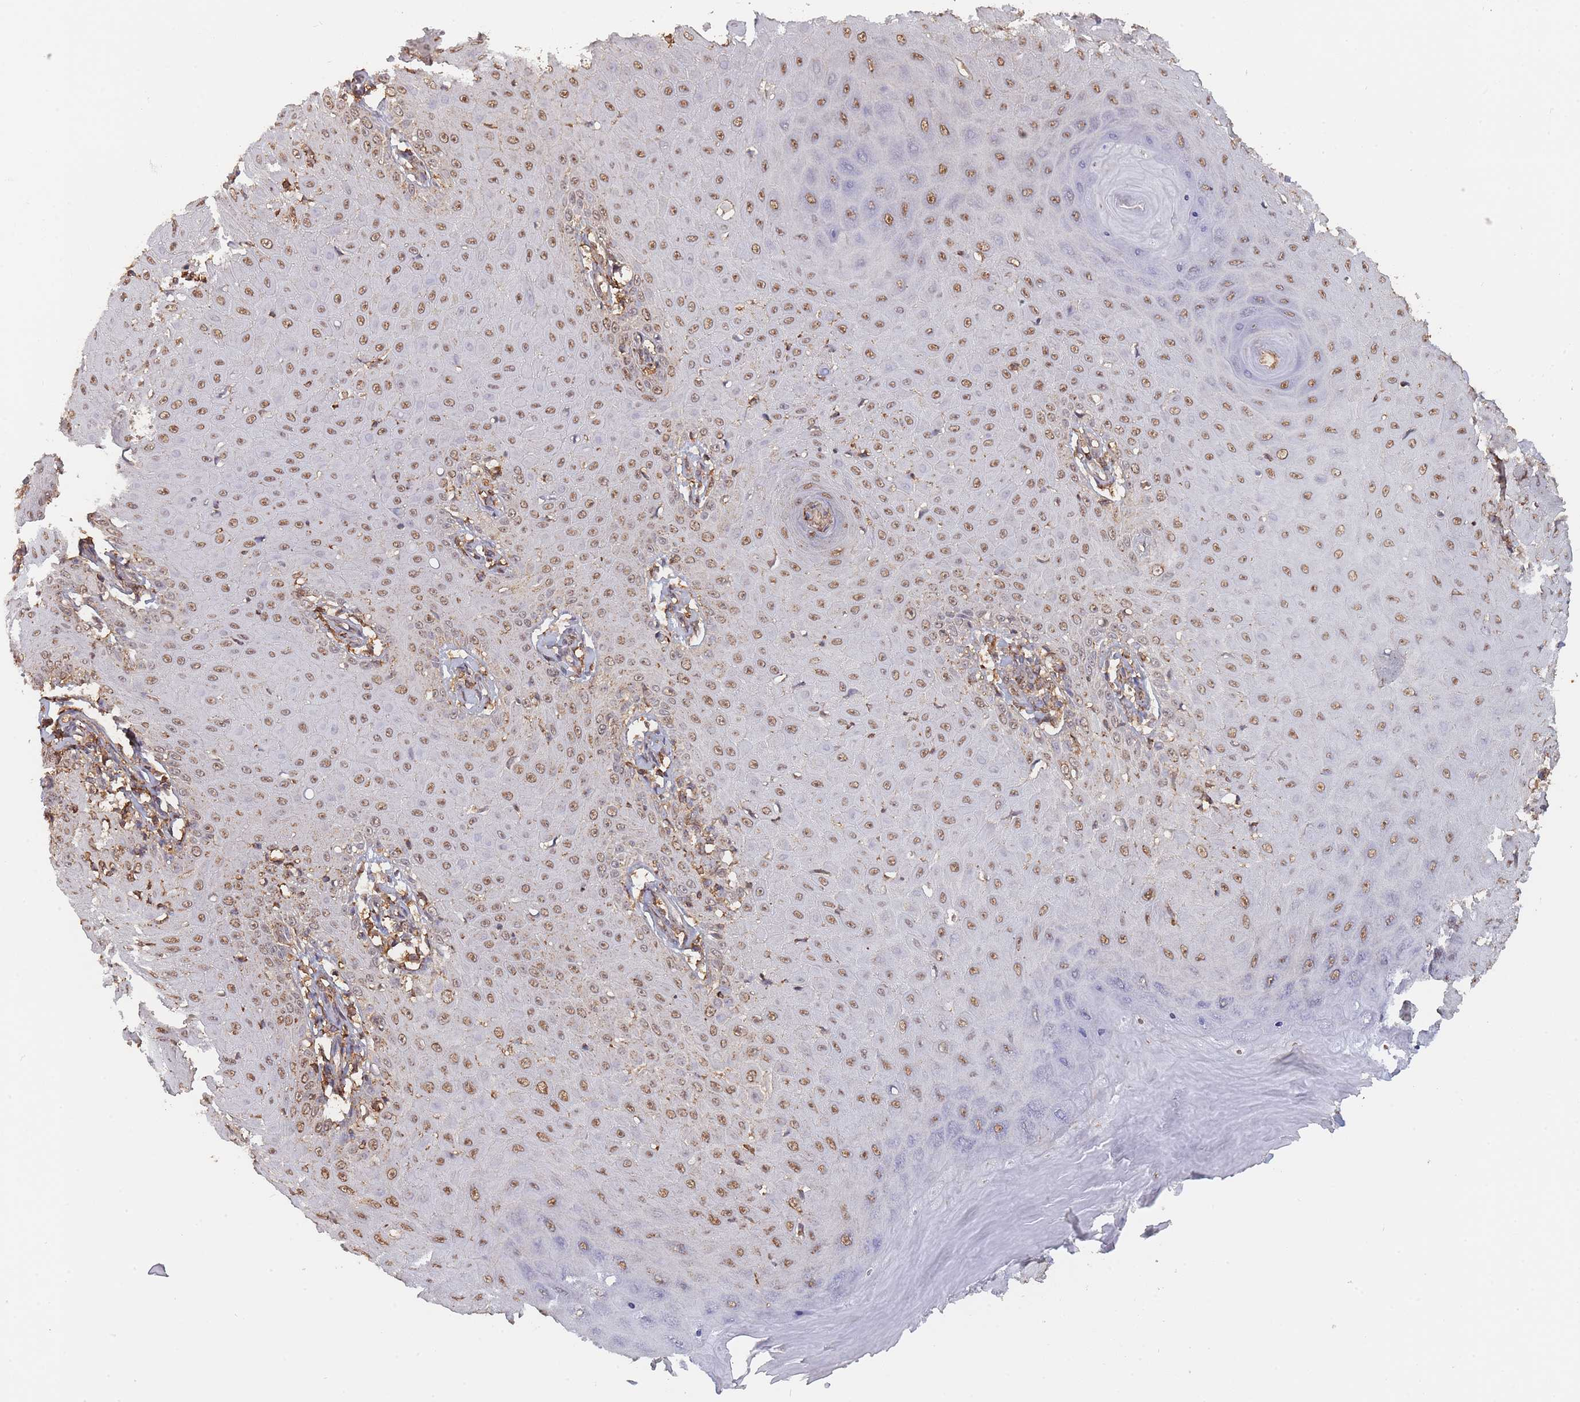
{"staining": {"intensity": "moderate", "quantity": ">75%", "location": "nuclear"}, "tissue": "skin cancer", "cell_type": "Tumor cells", "image_type": "cancer", "snomed": [{"axis": "morphology", "description": "Squamous cell carcinoma, NOS"}, {"axis": "topography", "description": "Skin"}], "caption": "Skin squamous cell carcinoma was stained to show a protein in brown. There is medium levels of moderate nuclear expression in about >75% of tumor cells.", "gene": "METRN", "patient": {"sex": "male", "age": 70}}